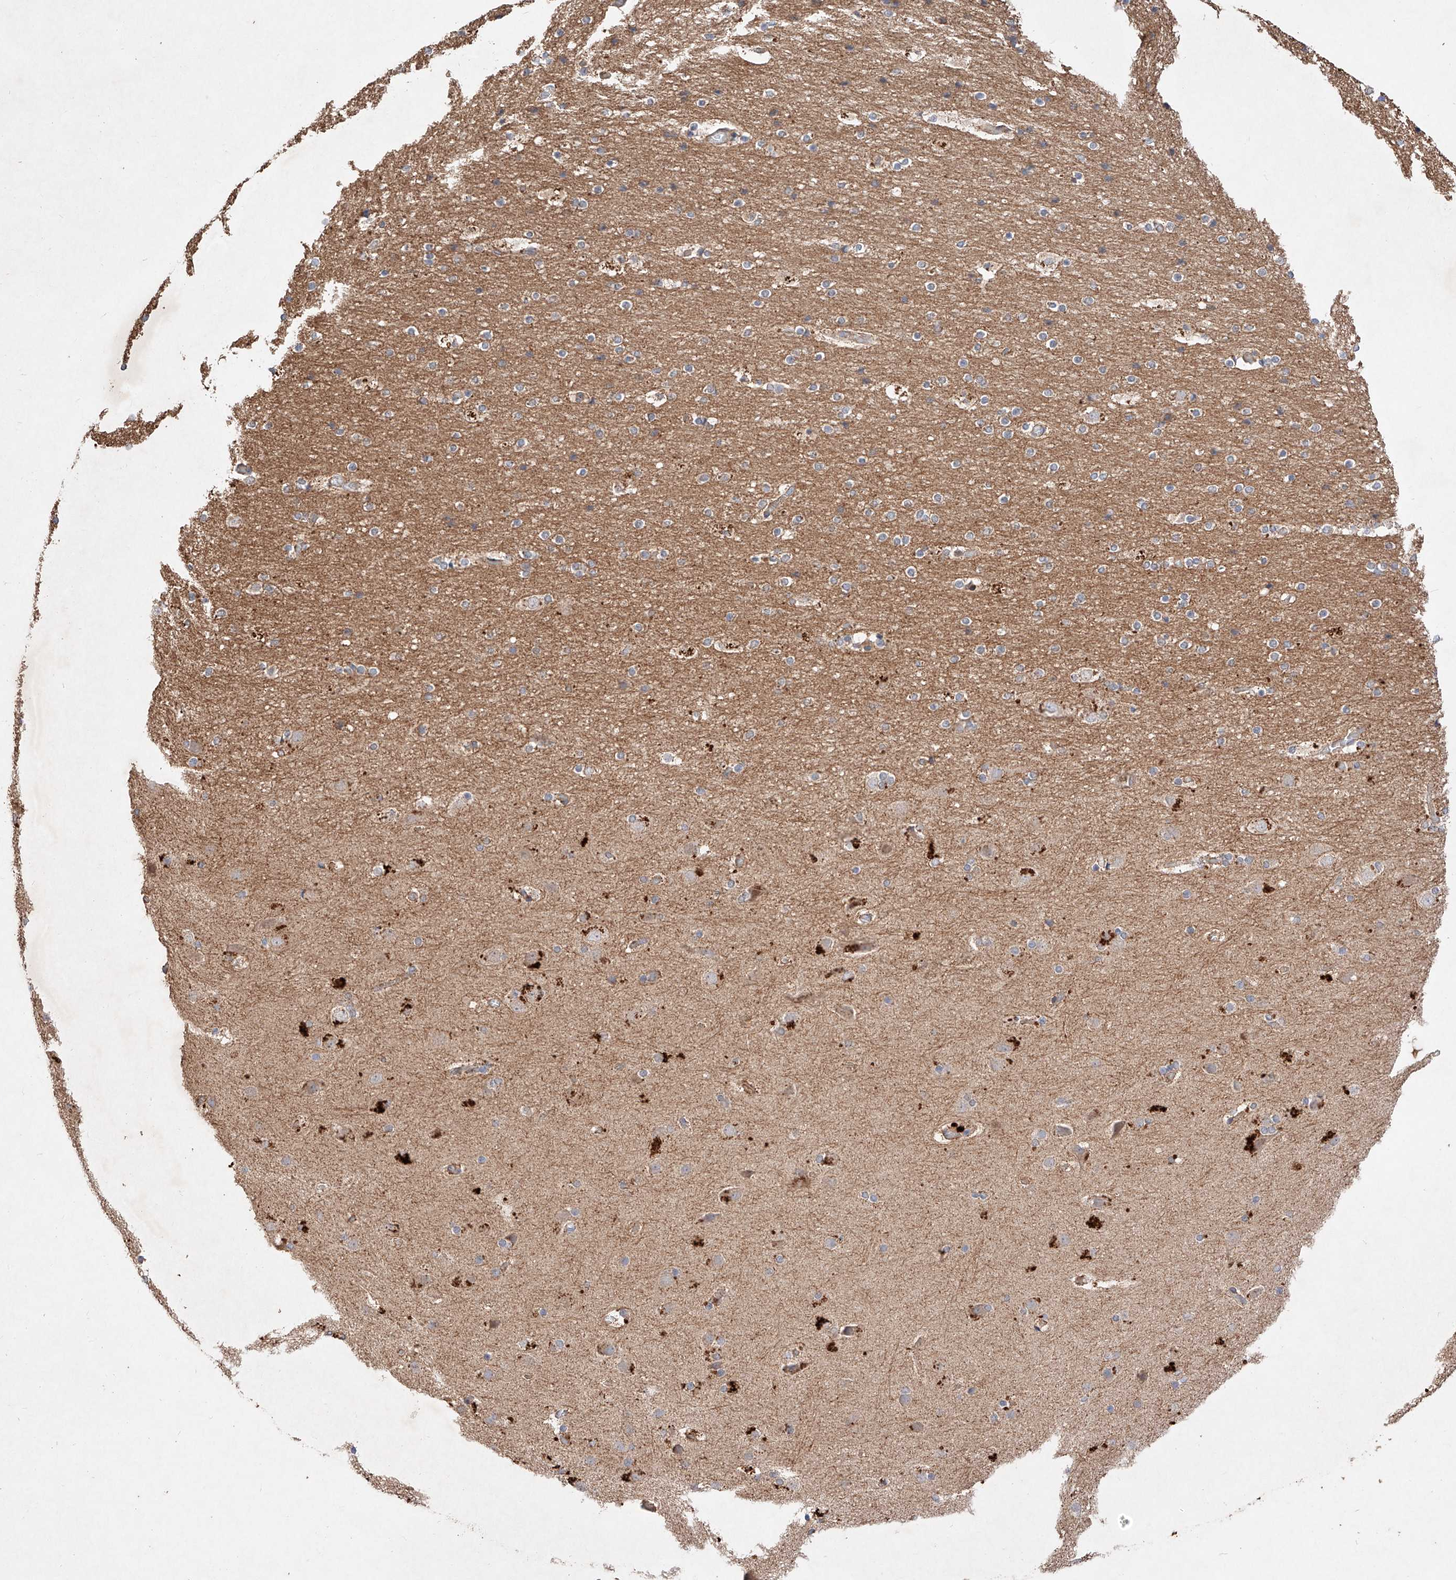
{"staining": {"intensity": "negative", "quantity": "none", "location": "none"}, "tissue": "cerebral cortex", "cell_type": "Endothelial cells", "image_type": "normal", "snomed": [{"axis": "morphology", "description": "Normal tissue, NOS"}, {"axis": "topography", "description": "Cerebral cortex"}], "caption": "Endothelial cells are negative for brown protein staining in normal cerebral cortex.", "gene": "C6orf62", "patient": {"sex": "male", "age": 57}}